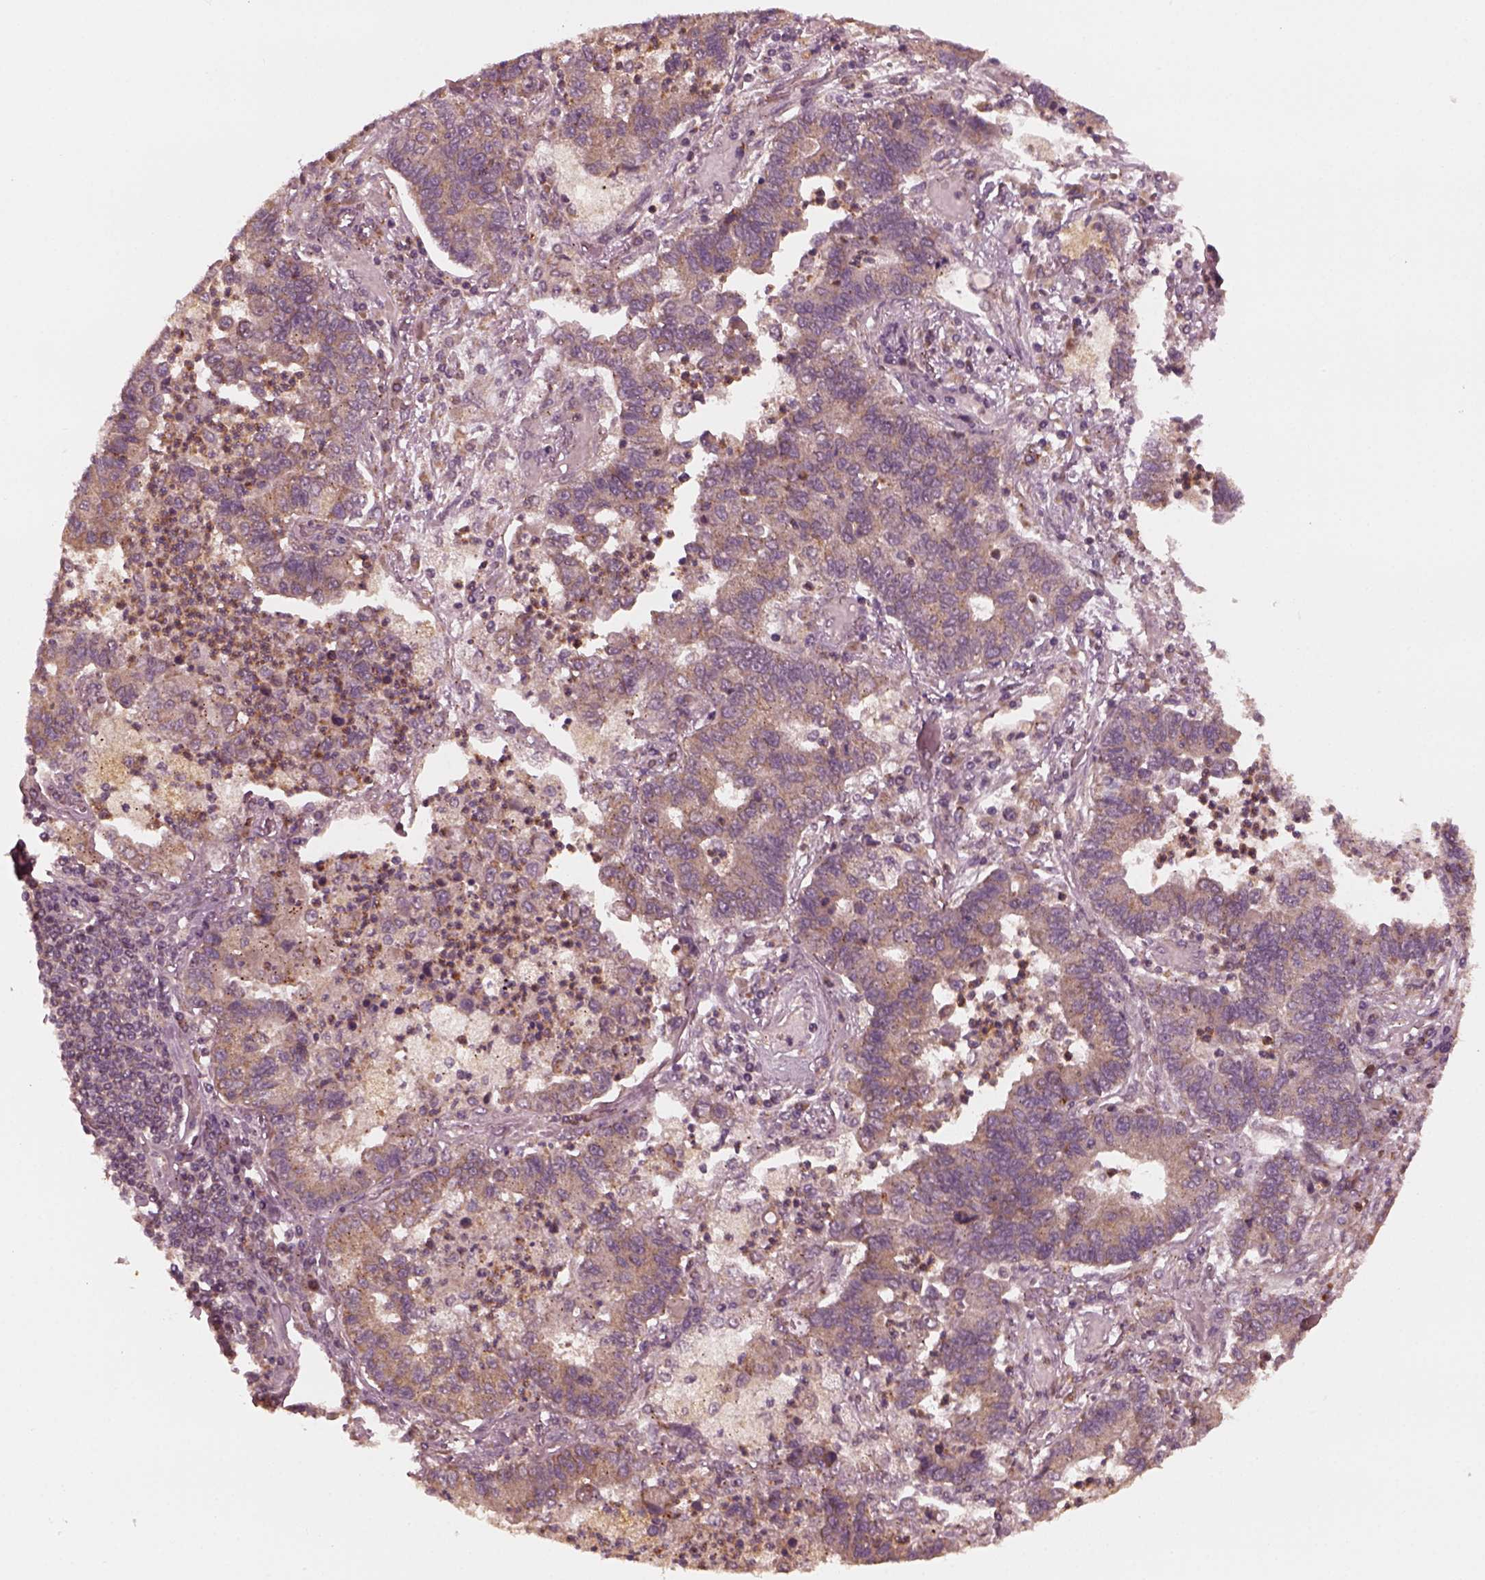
{"staining": {"intensity": "weak", "quantity": "25%-75%", "location": "cytoplasmic/membranous"}, "tissue": "lung cancer", "cell_type": "Tumor cells", "image_type": "cancer", "snomed": [{"axis": "morphology", "description": "Adenocarcinoma, NOS"}, {"axis": "topography", "description": "Lung"}], "caption": "Lung adenocarcinoma was stained to show a protein in brown. There is low levels of weak cytoplasmic/membranous expression in about 25%-75% of tumor cells.", "gene": "FAF2", "patient": {"sex": "female", "age": 57}}